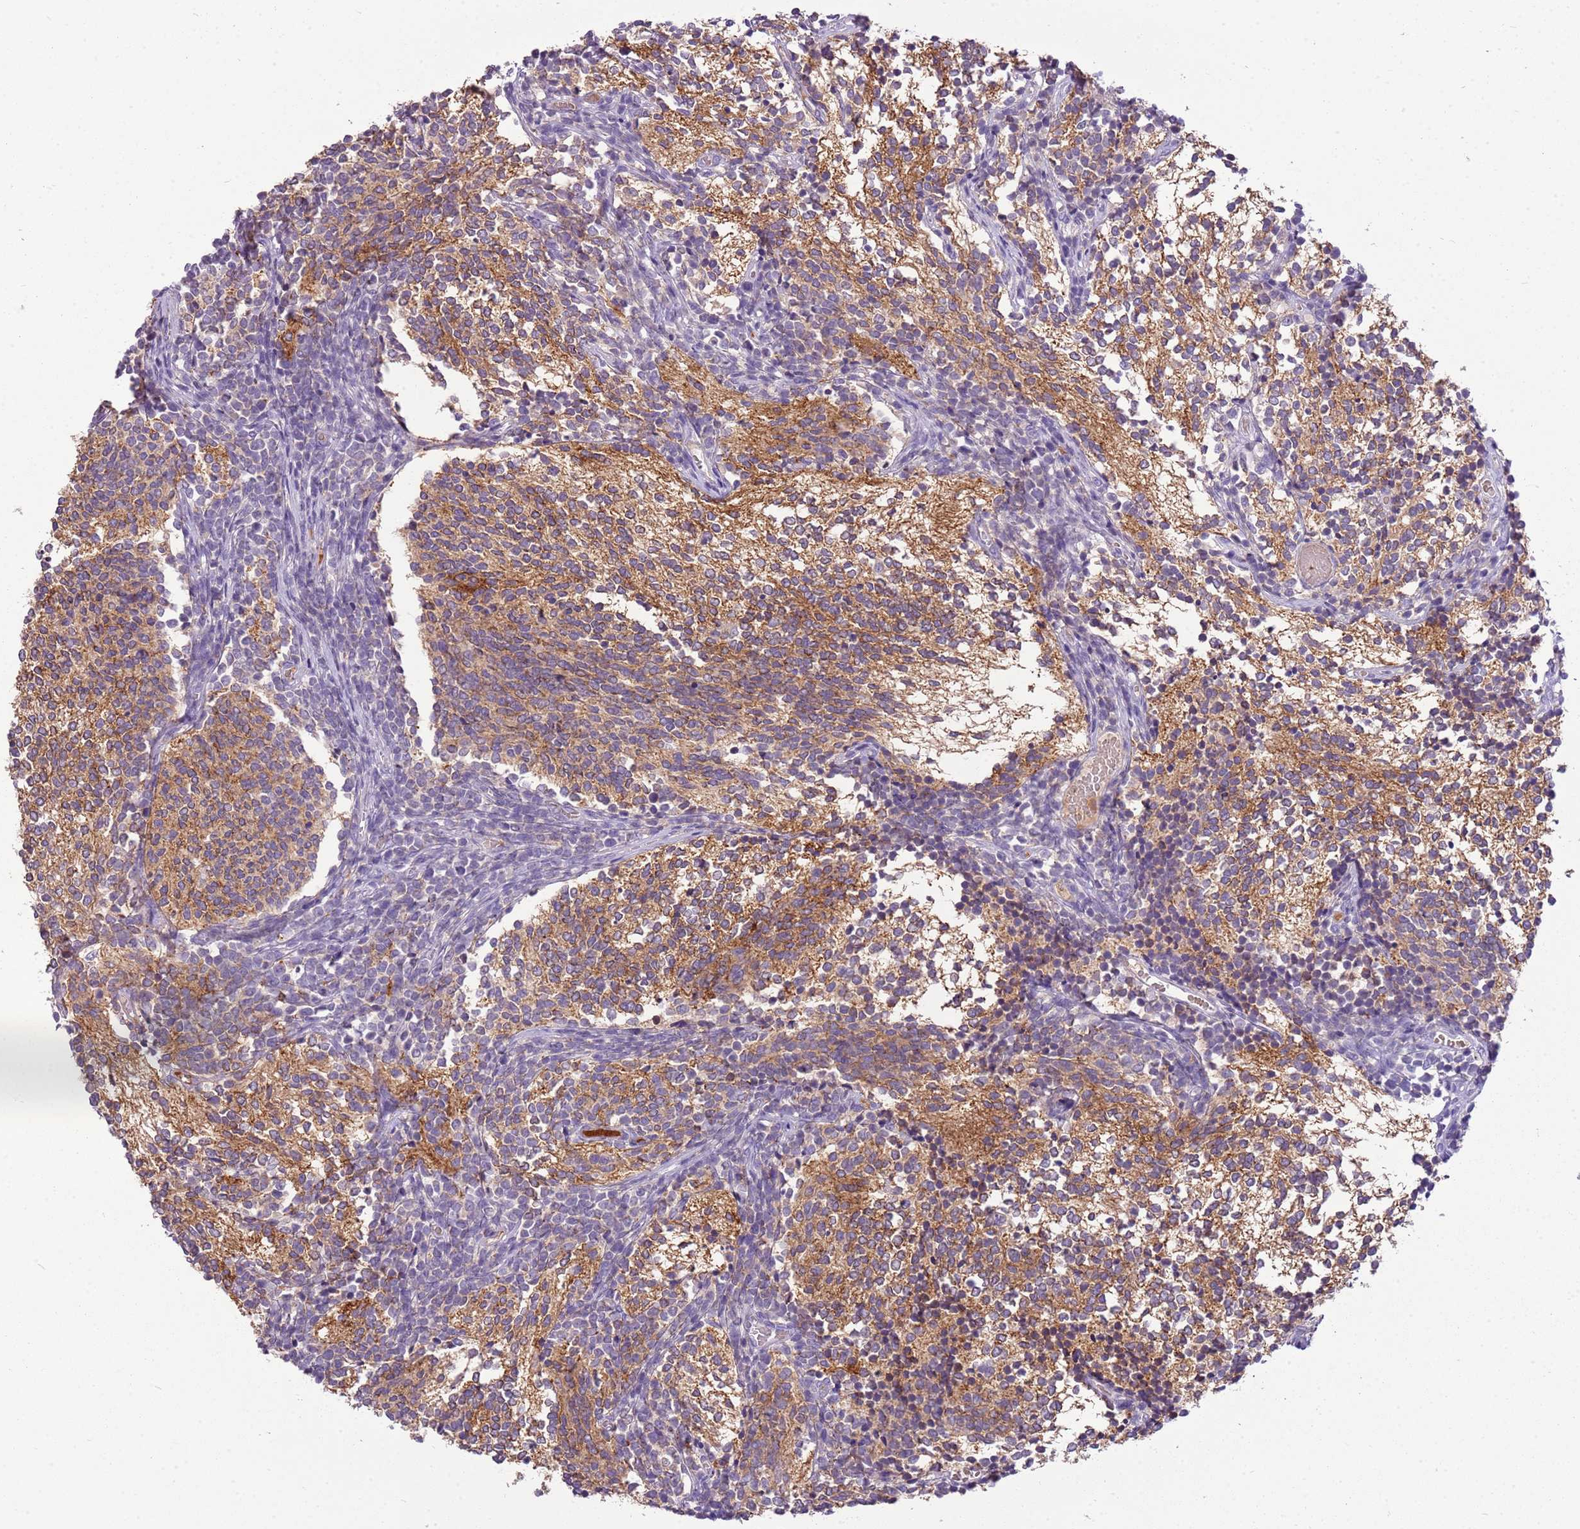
{"staining": {"intensity": "moderate", "quantity": ">75%", "location": "cytoplasmic/membranous"}, "tissue": "glioma", "cell_type": "Tumor cells", "image_type": "cancer", "snomed": [{"axis": "morphology", "description": "Glioma, malignant, Low grade"}, {"axis": "topography", "description": "Brain"}], "caption": "High-power microscopy captured an immunohistochemistry (IHC) micrograph of glioma, revealing moderate cytoplasmic/membranous staining in approximately >75% of tumor cells. (IHC, brightfield microscopy, high magnification).", "gene": "SCAMP5", "patient": {"sex": "female", "age": 1}}